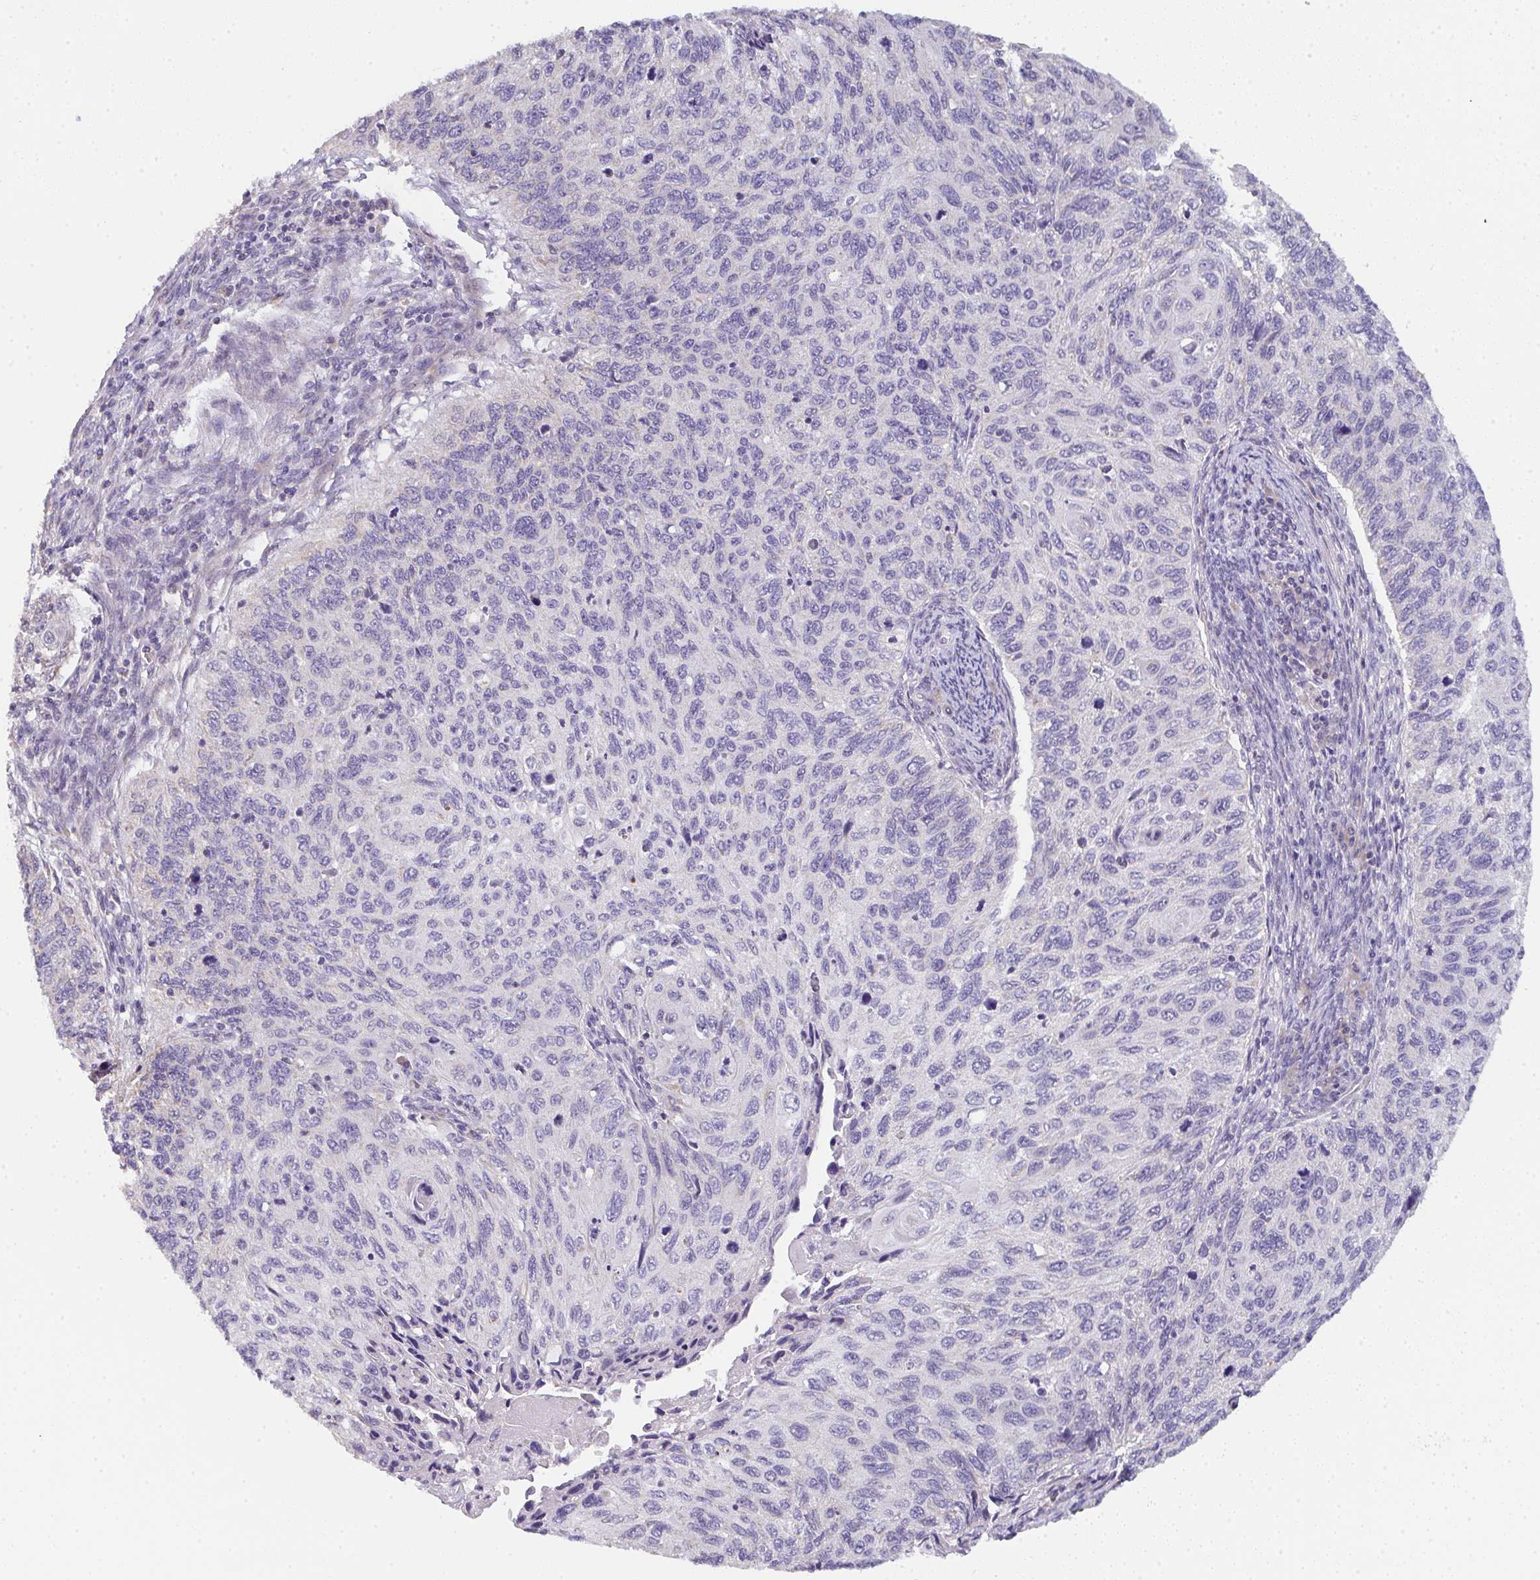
{"staining": {"intensity": "negative", "quantity": "none", "location": "none"}, "tissue": "cervical cancer", "cell_type": "Tumor cells", "image_type": "cancer", "snomed": [{"axis": "morphology", "description": "Squamous cell carcinoma, NOS"}, {"axis": "topography", "description": "Cervix"}], "caption": "This is an immunohistochemistry micrograph of squamous cell carcinoma (cervical). There is no expression in tumor cells.", "gene": "CACNA1S", "patient": {"sex": "female", "age": 70}}